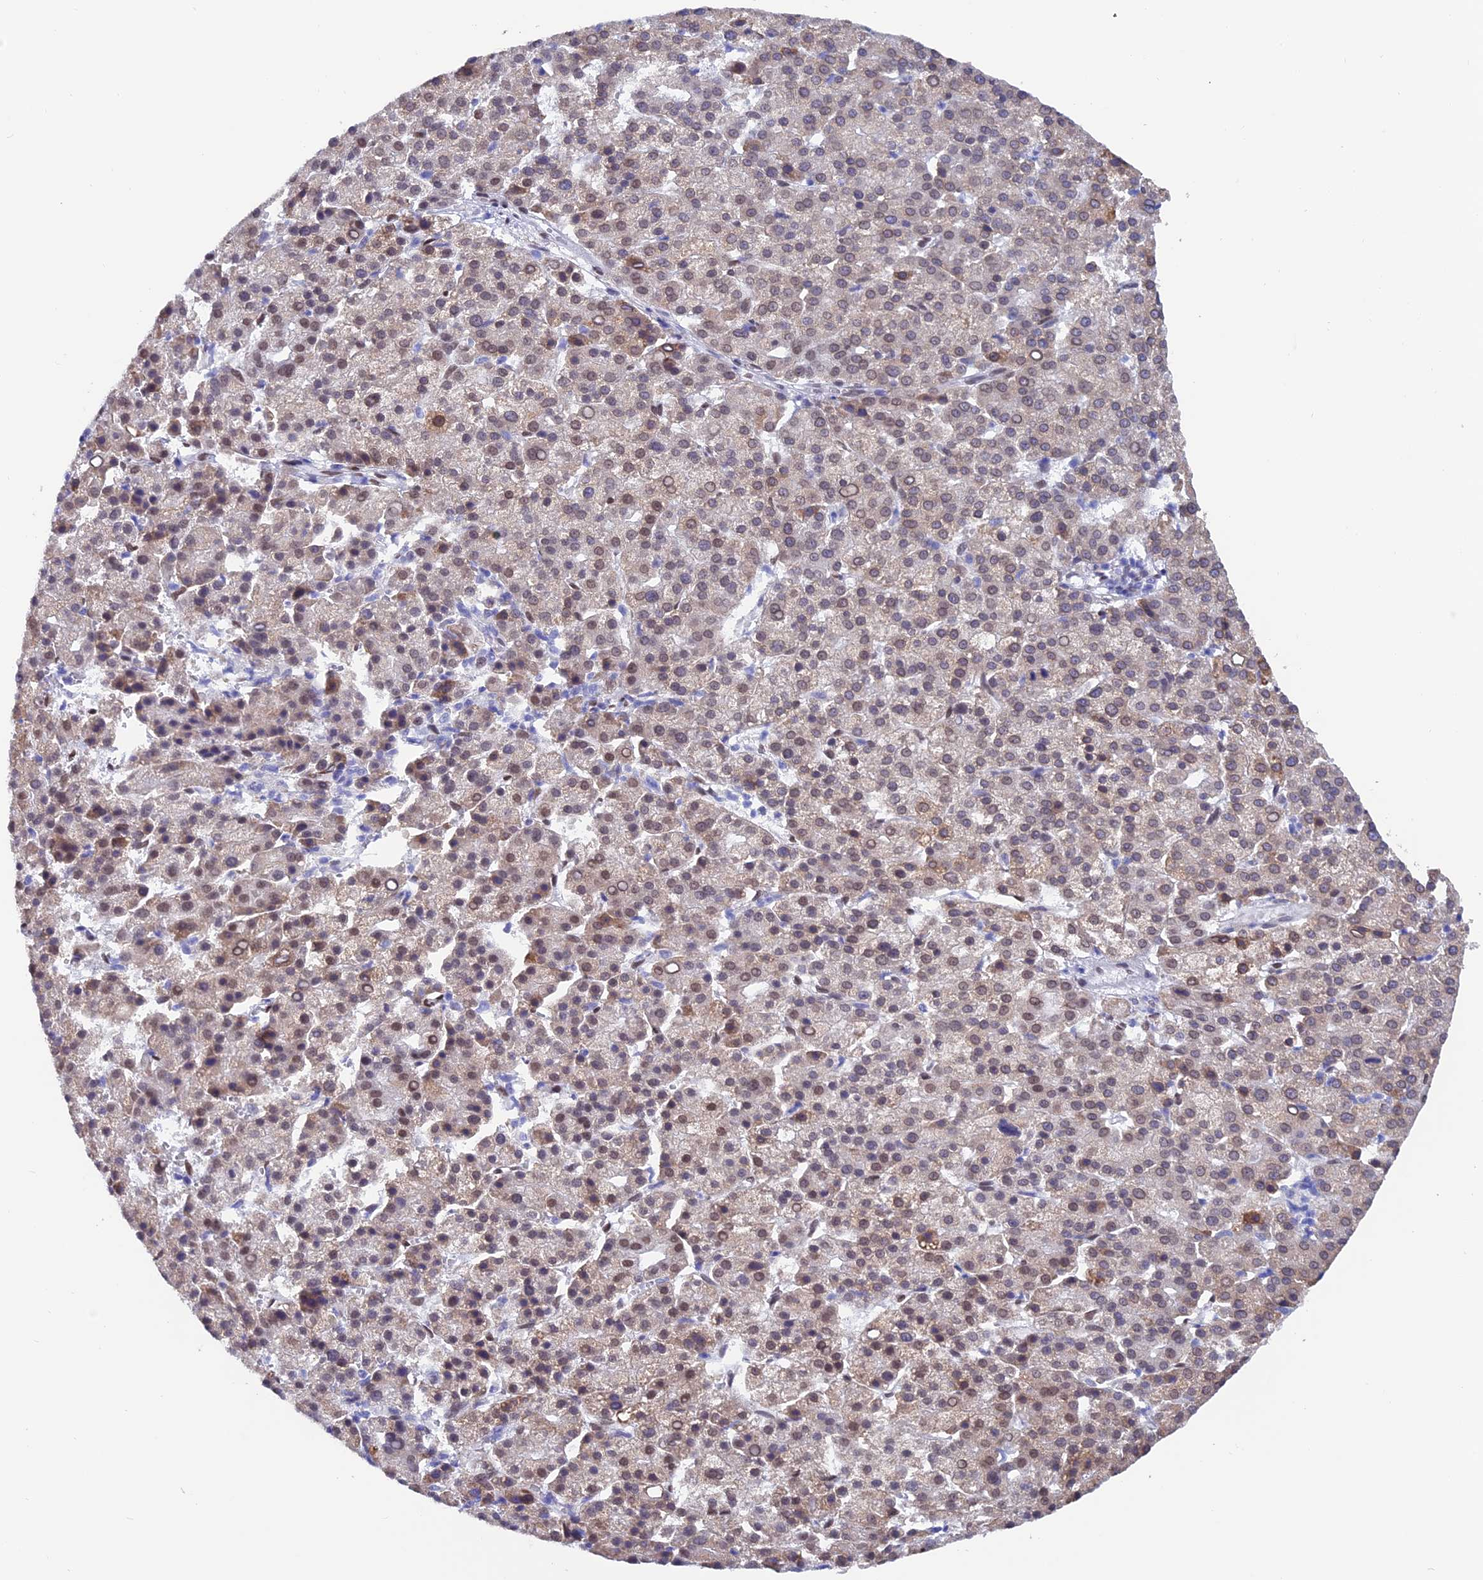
{"staining": {"intensity": "weak", "quantity": ">75%", "location": "cytoplasmic/membranous,nuclear"}, "tissue": "liver cancer", "cell_type": "Tumor cells", "image_type": "cancer", "snomed": [{"axis": "morphology", "description": "Carcinoma, Hepatocellular, NOS"}, {"axis": "topography", "description": "Liver"}], "caption": "Weak cytoplasmic/membranous and nuclear protein staining is seen in approximately >75% of tumor cells in liver hepatocellular carcinoma.", "gene": "TMPRSS7", "patient": {"sex": "female", "age": 58}}